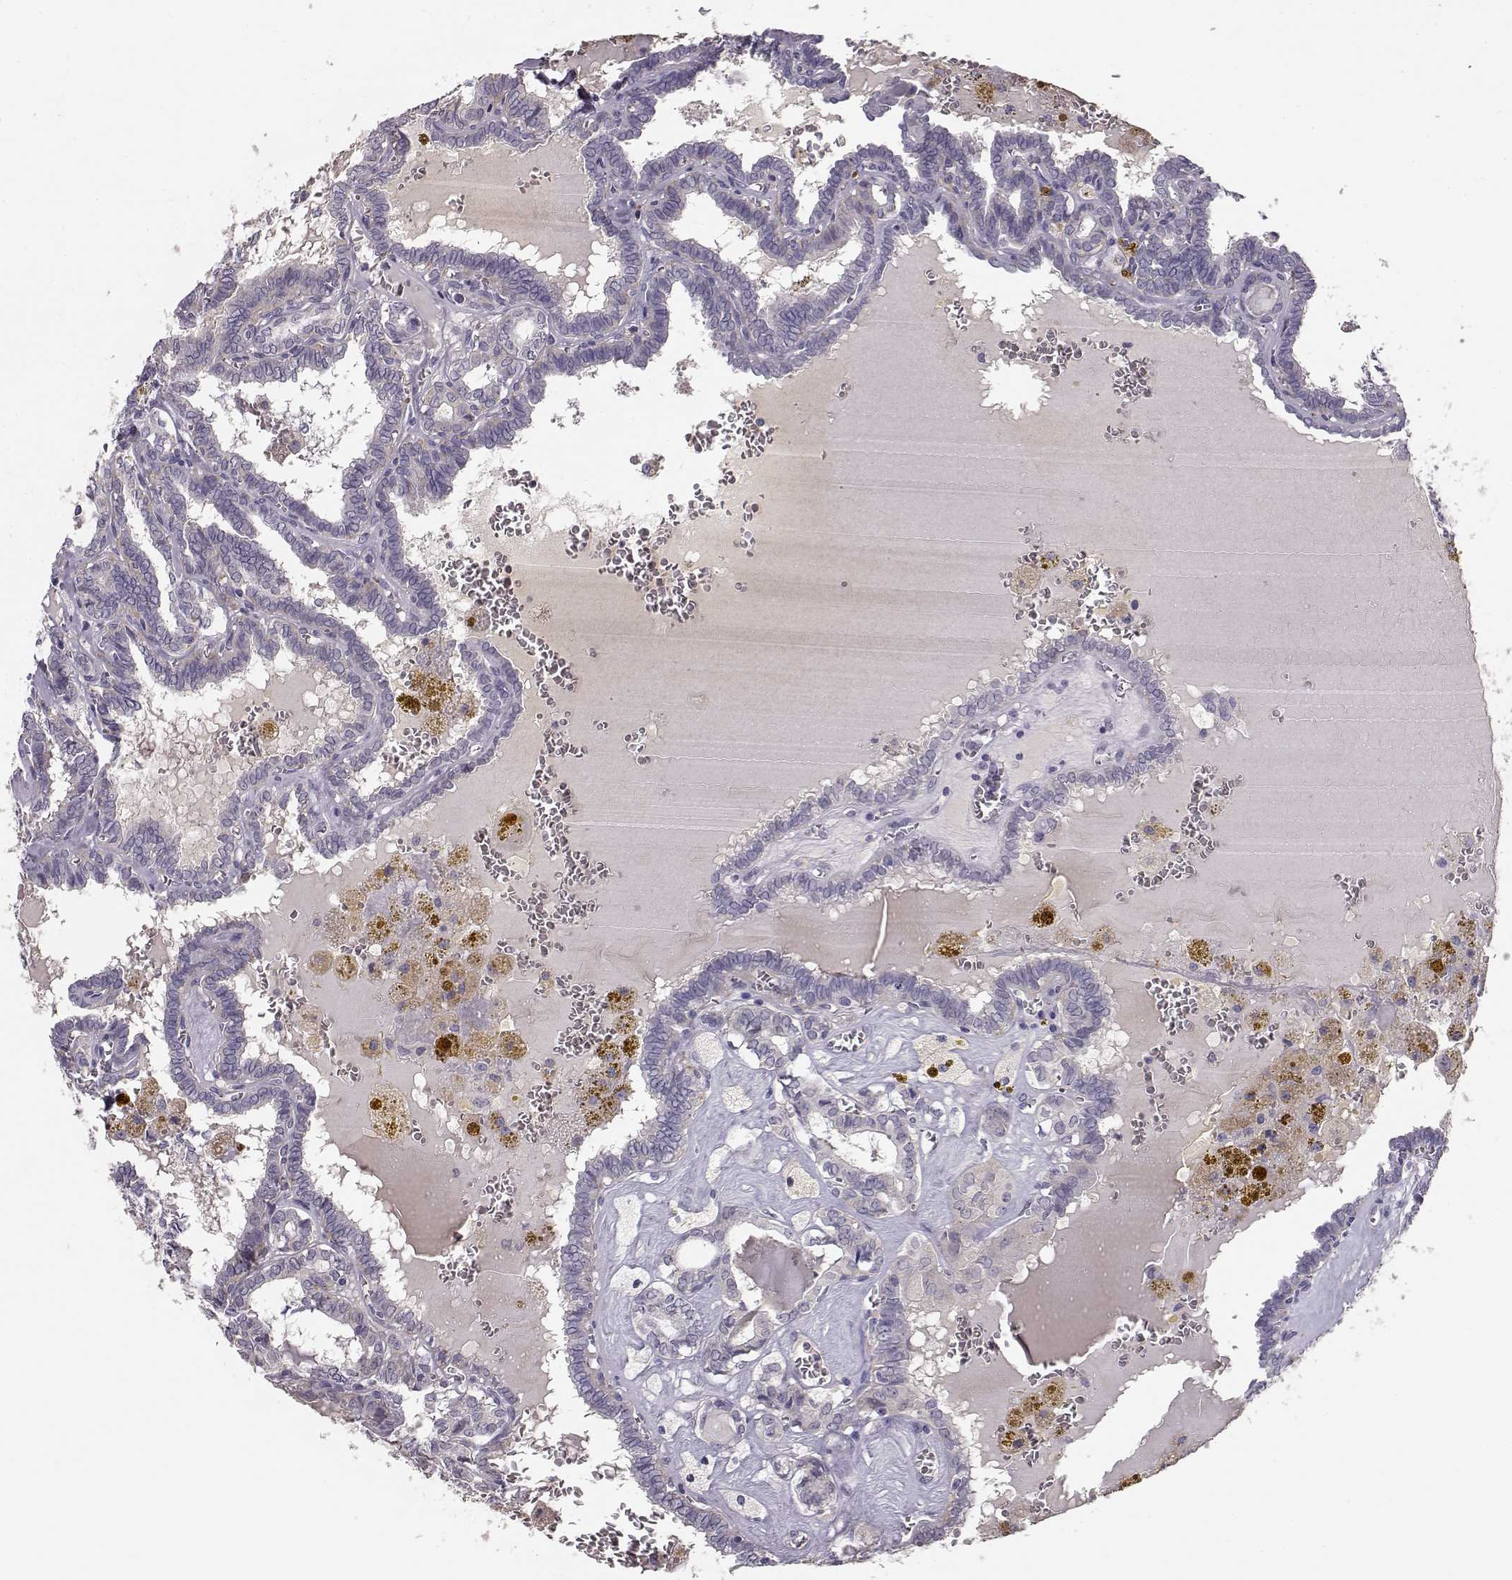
{"staining": {"intensity": "negative", "quantity": "none", "location": "none"}, "tissue": "thyroid cancer", "cell_type": "Tumor cells", "image_type": "cancer", "snomed": [{"axis": "morphology", "description": "Papillary adenocarcinoma, NOS"}, {"axis": "topography", "description": "Thyroid gland"}], "caption": "Tumor cells are negative for brown protein staining in thyroid cancer (papillary adenocarcinoma). The staining was performed using DAB (3,3'-diaminobenzidine) to visualize the protein expression in brown, while the nuclei were stained in blue with hematoxylin (Magnification: 20x).", "gene": "BFSP2", "patient": {"sex": "female", "age": 39}}